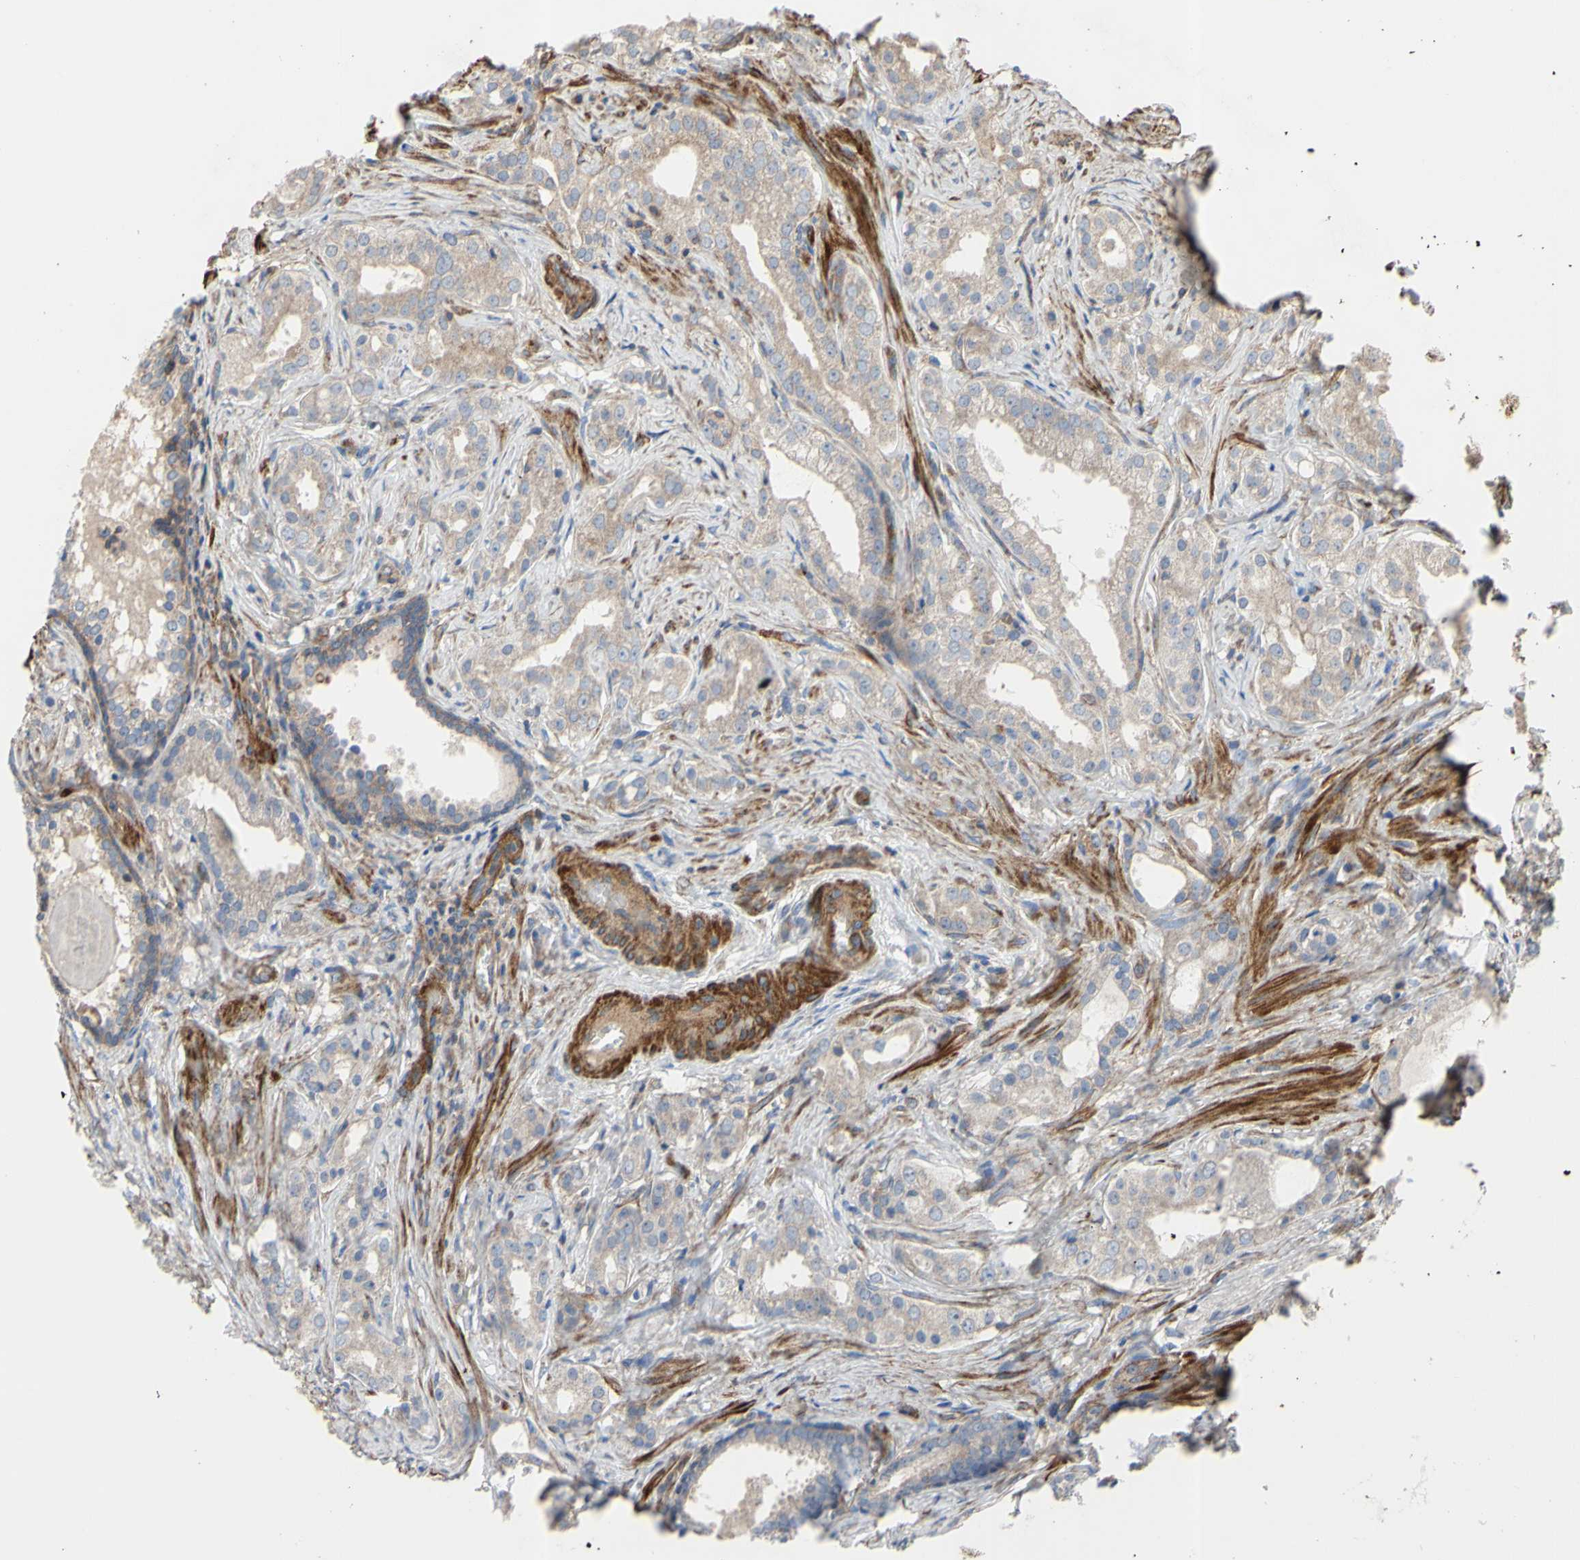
{"staining": {"intensity": "weak", "quantity": ">75%", "location": "cytoplasmic/membranous"}, "tissue": "prostate cancer", "cell_type": "Tumor cells", "image_type": "cancer", "snomed": [{"axis": "morphology", "description": "Adenocarcinoma, Low grade"}, {"axis": "topography", "description": "Prostate"}], "caption": "Protein analysis of prostate cancer (adenocarcinoma (low-grade)) tissue shows weak cytoplasmic/membranous staining in about >75% of tumor cells.", "gene": "BECN1", "patient": {"sex": "male", "age": 59}}